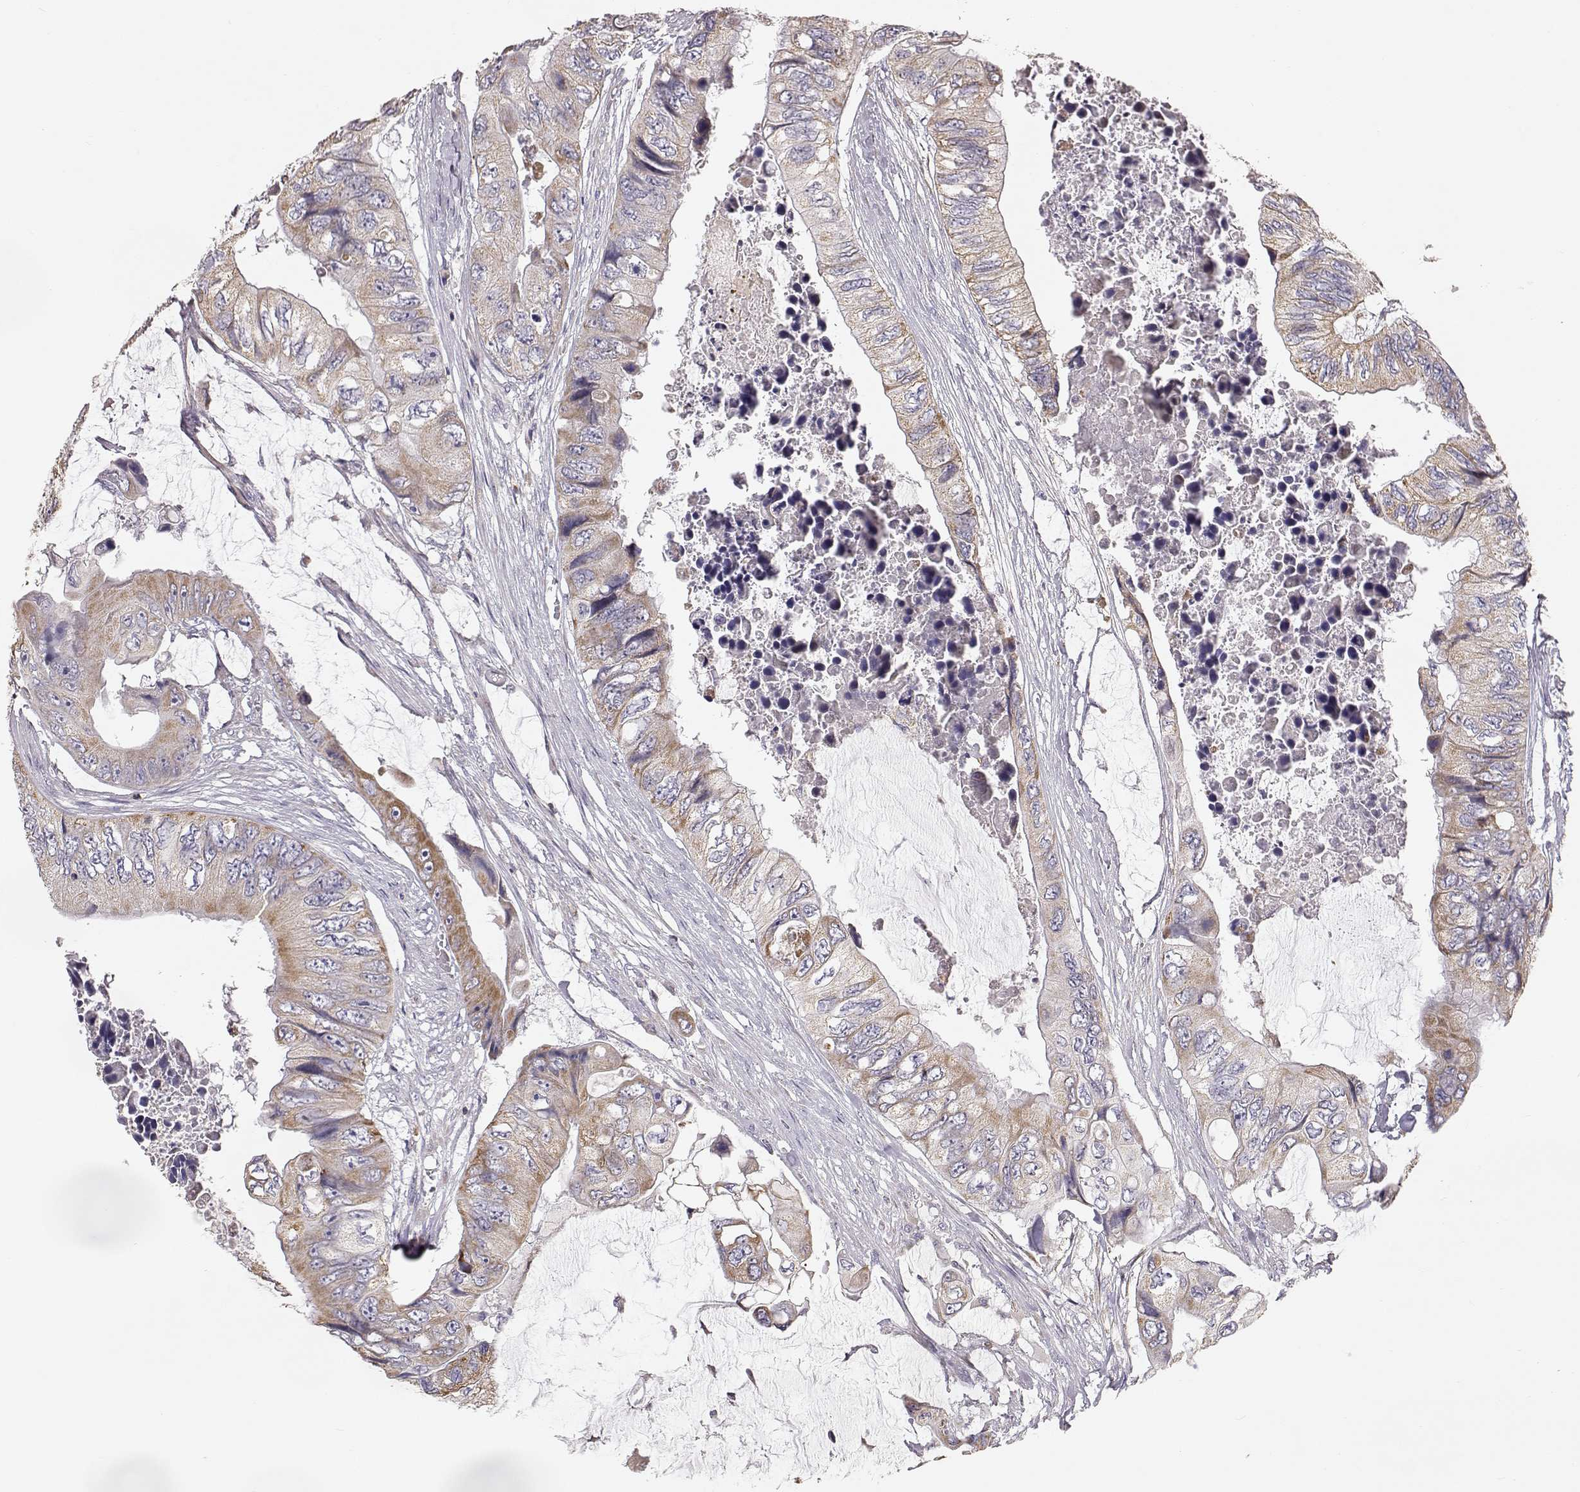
{"staining": {"intensity": "moderate", "quantity": ">75%", "location": "cytoplasmic/membranous"}, "tissue": "colorectal cancer", "cell_type": "Tumor cells", "image_type": "cancer", "snomed": [{"axis": "morphology", "description": "Adenocarcinoma, NOS"}, {"axis": "topography", "description": "Rectum"}], "caption": "A histopathology image of human adenocarcinoma (colorectal) stained for a protein exhibits moderate cytoplasmic/membranous brown staining in tumor cells. The staining was performed using DAB, with brown indicating positive protein expression. Nuclei are stained blue with hematoxylin.", "gene": "GRAP2", "patient": {"sex": "male", "age": 63}}